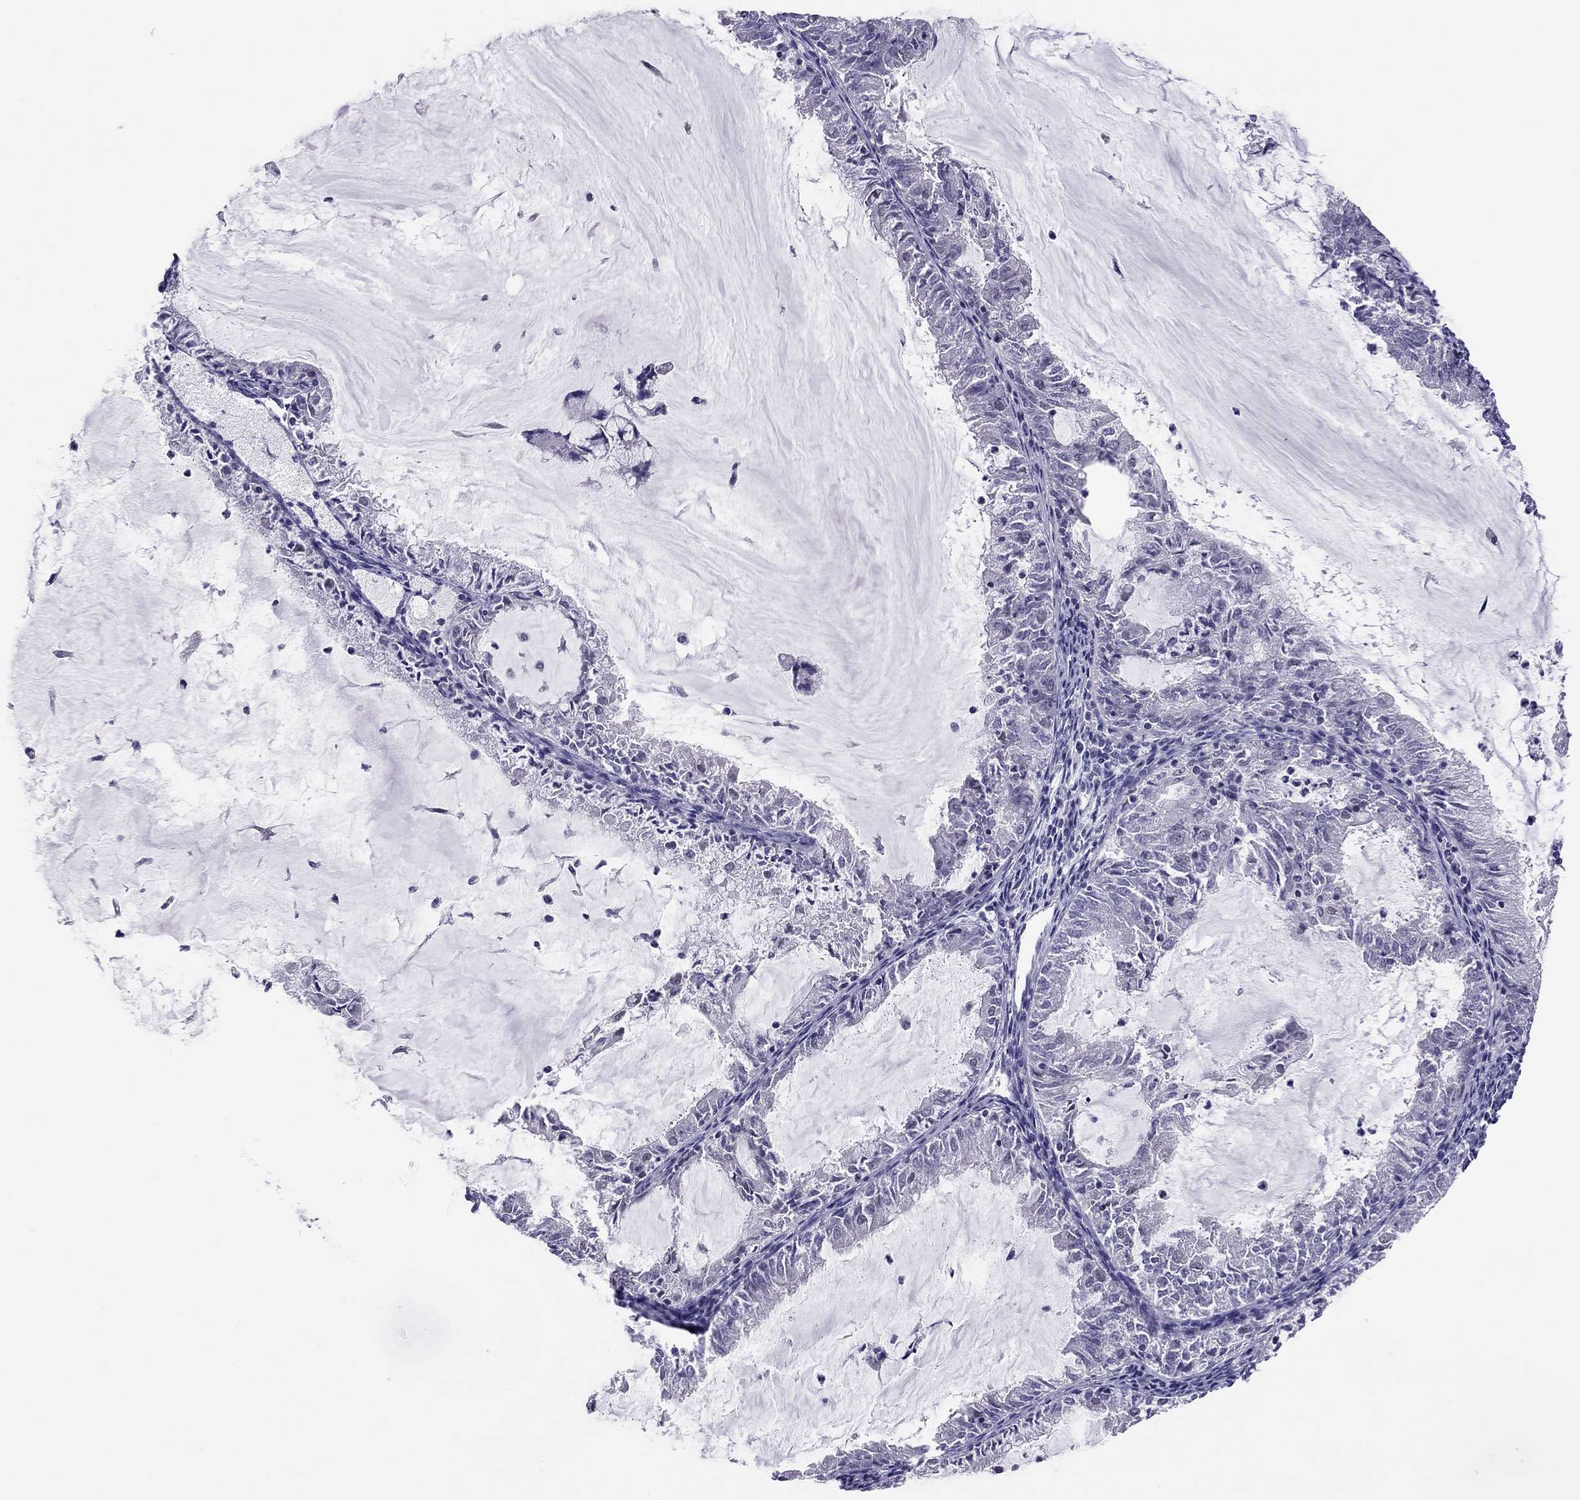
{"staining": {"intensity": "negative", "quantity": "none", "location": "none"}, "tissue": "endometrial cancer", "cell_type": "Tumor cells", "image_type": "cancer", "snomed": [{"axis": "morphology", "description": "Adenocarcinoma, NOS"}, {"axis": "topography", "description": "Endometrium"}], "caption": "Tumor cells show no significant protein positivity in adenocarcinoma (endometrial).", "gene": "HSF2BP", "patient": {"sex": "female", "age": 57}}